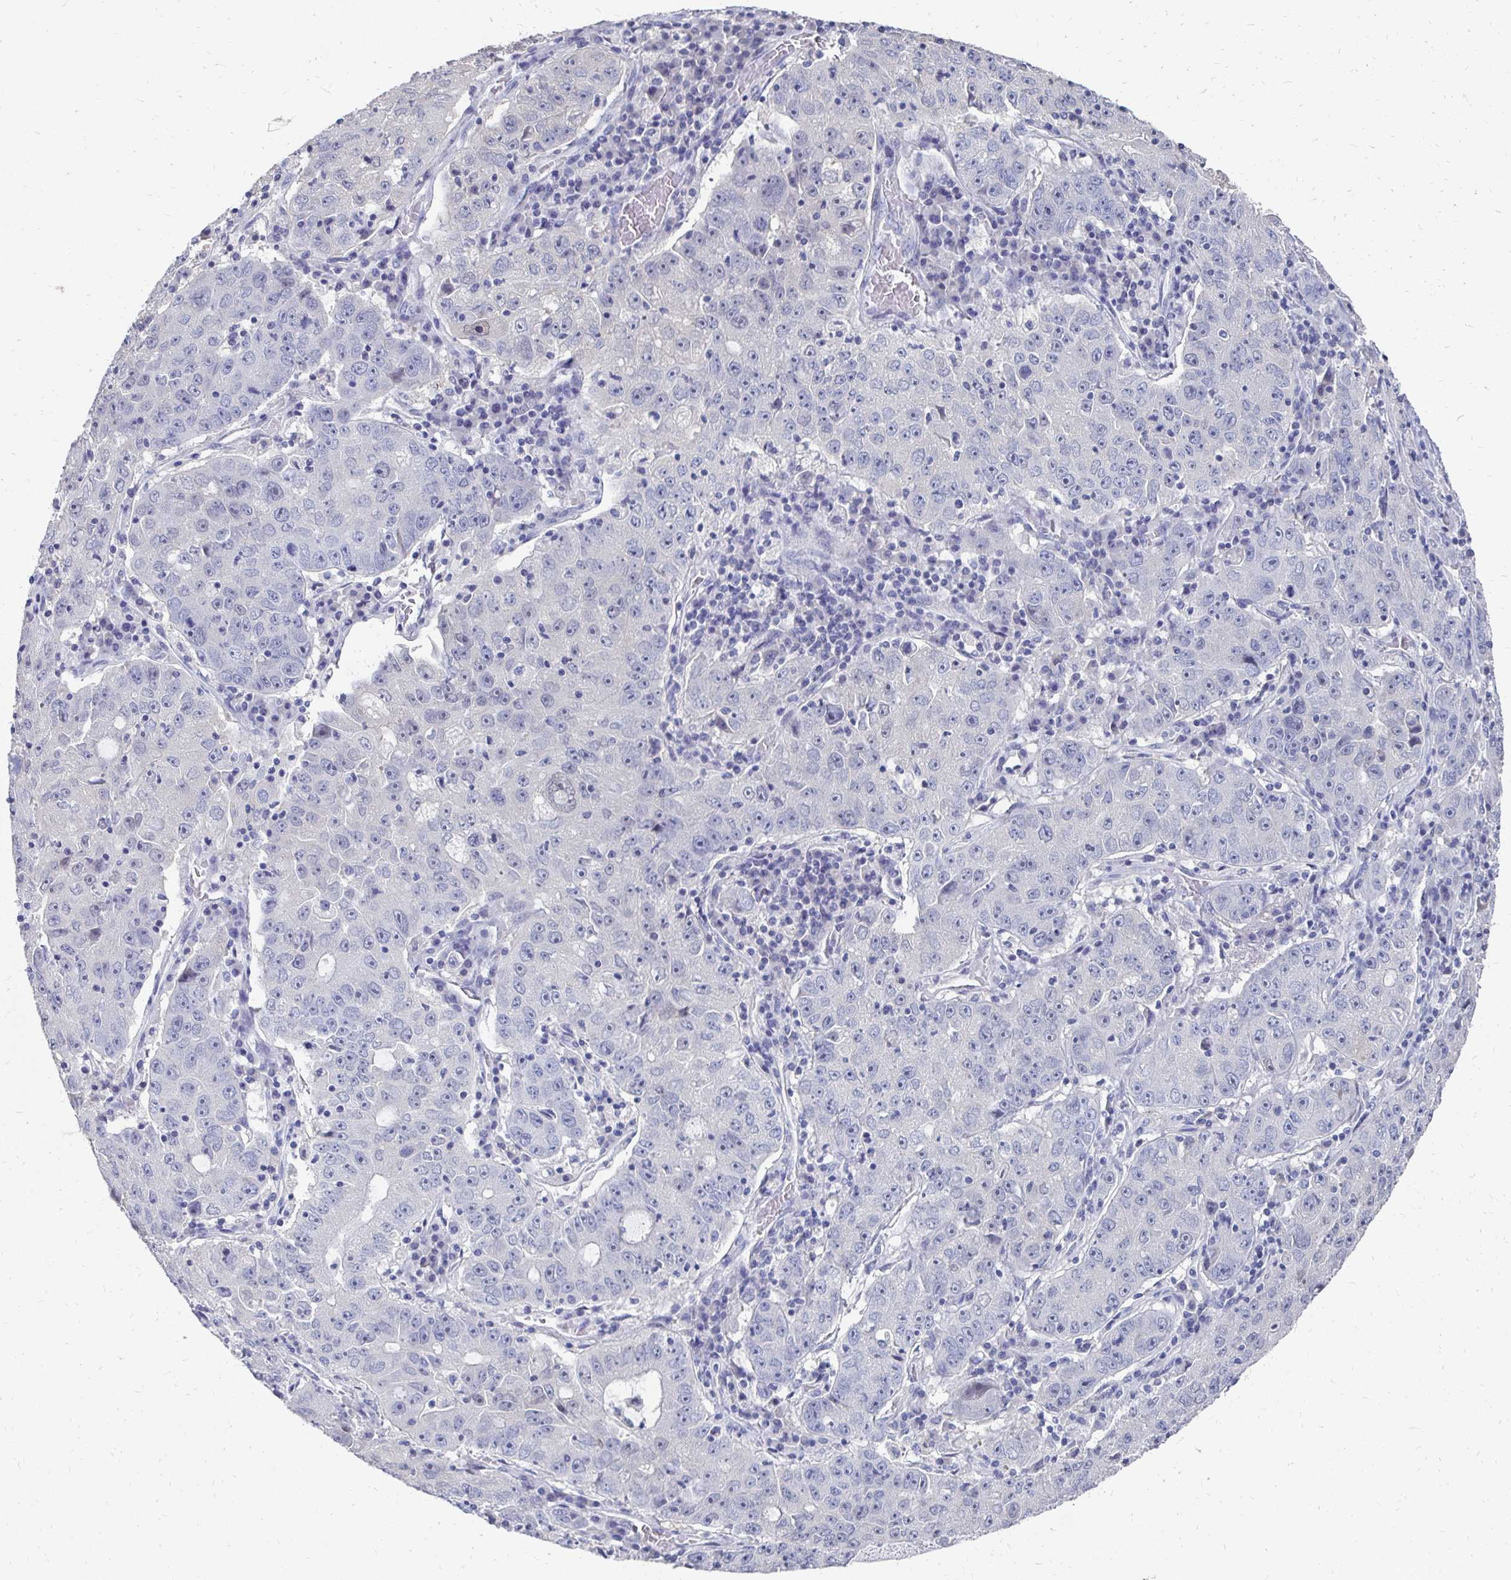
{"staining": {"intensity": "negative", "quantity": "none", "location": "none"}, "tissue": "lung cancer", "cell_type": "Tumor cells", "image_type": "cancer", "snomed": [{"axis": "morphology", "description": "Normal morphology"}, {"axis": "morphology", "description": "Adenocarcinoma, NOS"}, {"axis": "topography", "description": "Lymph node"}, {"axis": "topography", "description": "Lung"}], "caption": "A histopathology image of human lung cancer (adenocarcinoma) is negative for staining in tumor cells. (DAB (3,3'-diaminobenzidine) IHC, high magnification).", "gene": "SYCP3", "patient": {"sex": "female", "age": 57}}